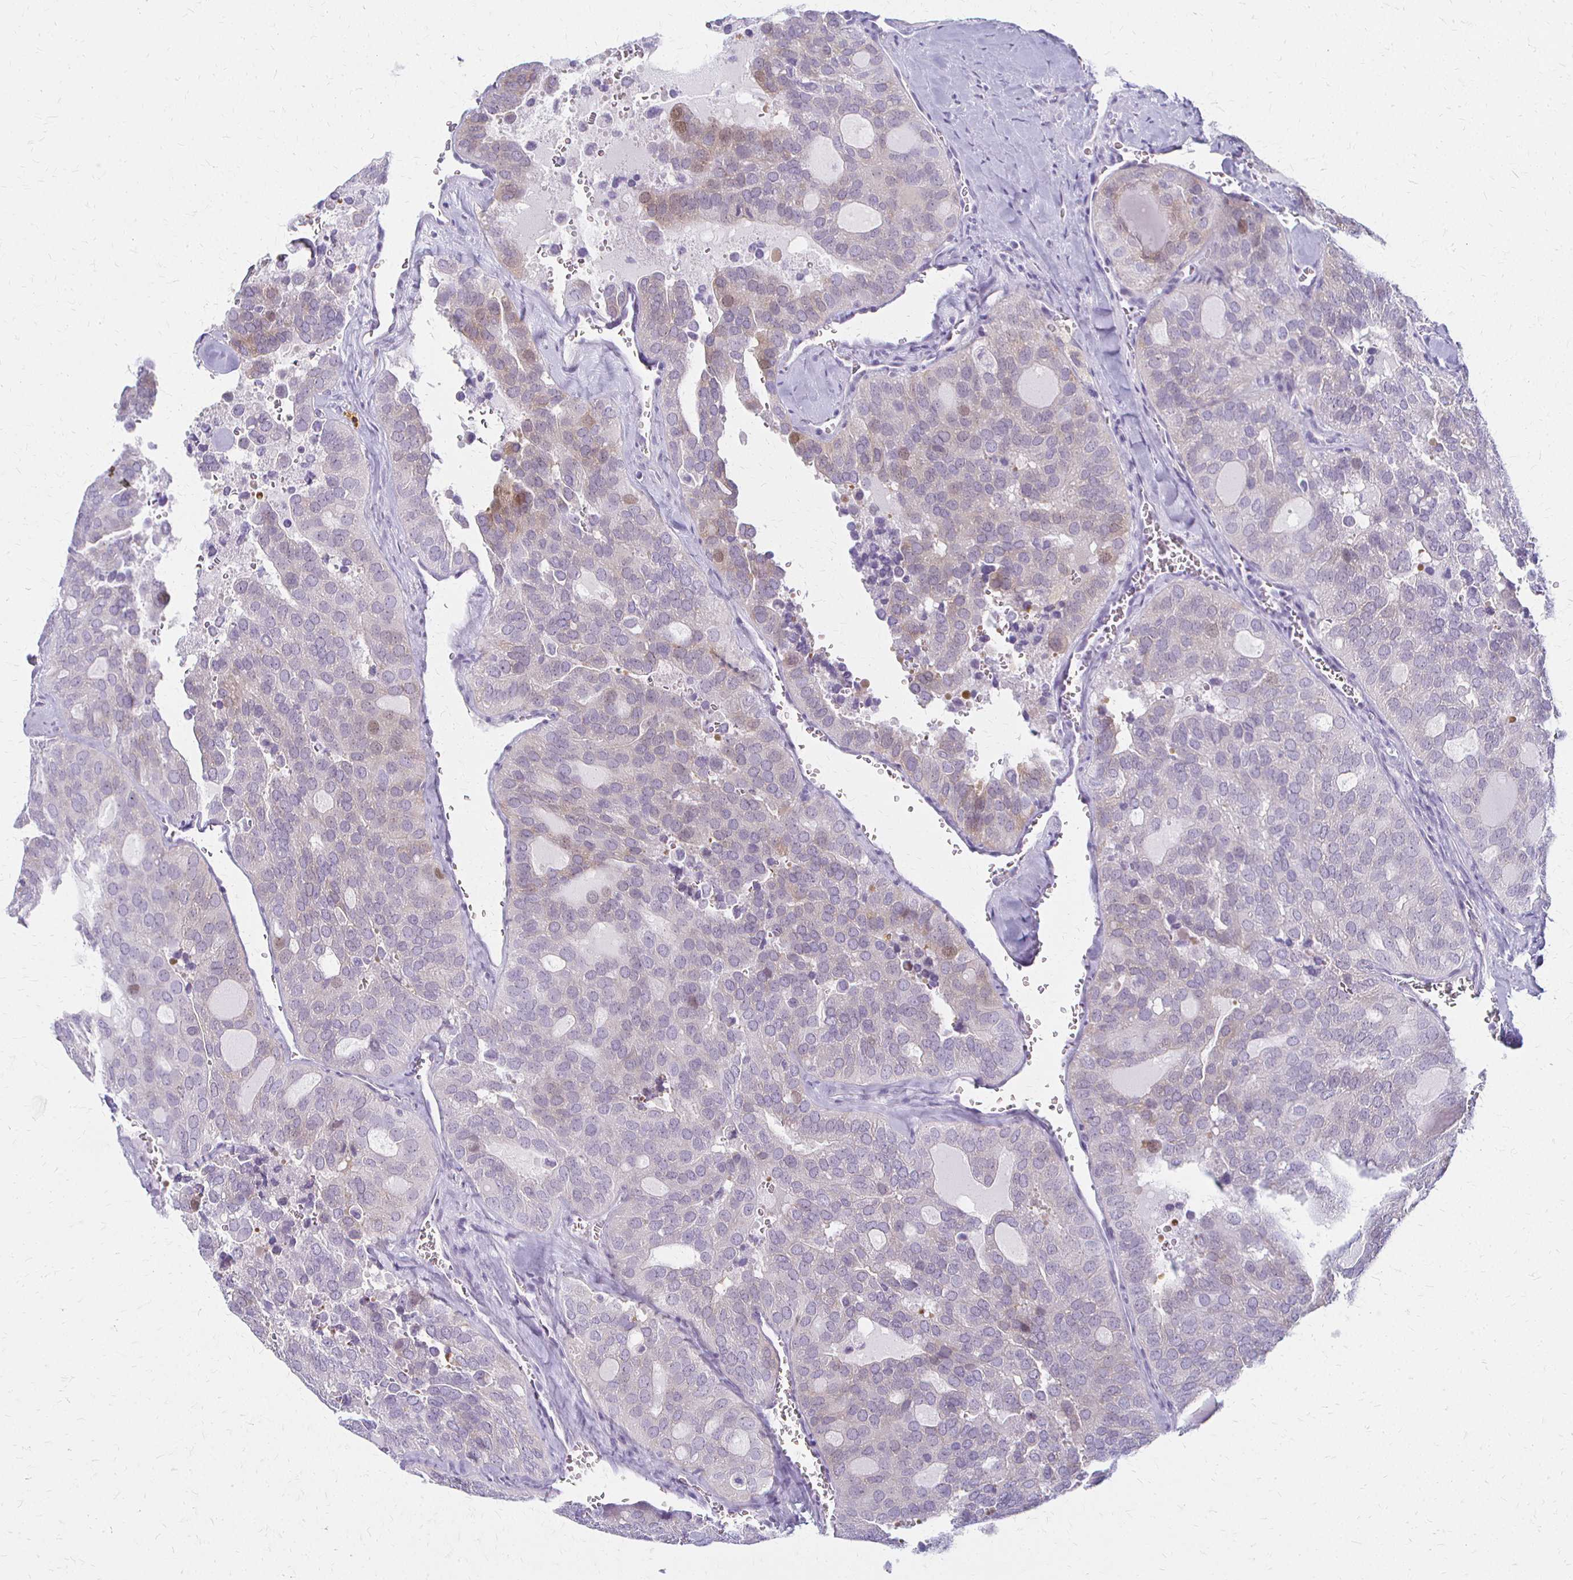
{"staining": {"intensity": "weak", "quantity": "<25%", "location": "cytoplasmic/membranous"}, "tissue": "thyroid cancer", "cell_type": "Tumor cells", "image_type": "cancer", "snomed": [{"axis": "morphology", "description": "Follicular adenoma carcinoma, NOS"}, {"axis": "topography", "description": "Thyroid gland"}], "caption": "This histopathology image is of follicular adenoma carcinoma (thyroid) stained with immunohistochemistry to label a protein in brown with the nuclei are counter-stained blue. There is no staining in tumor cells.", "gene": "ACP5", "patient": {"sex": "male", "age": 75}}